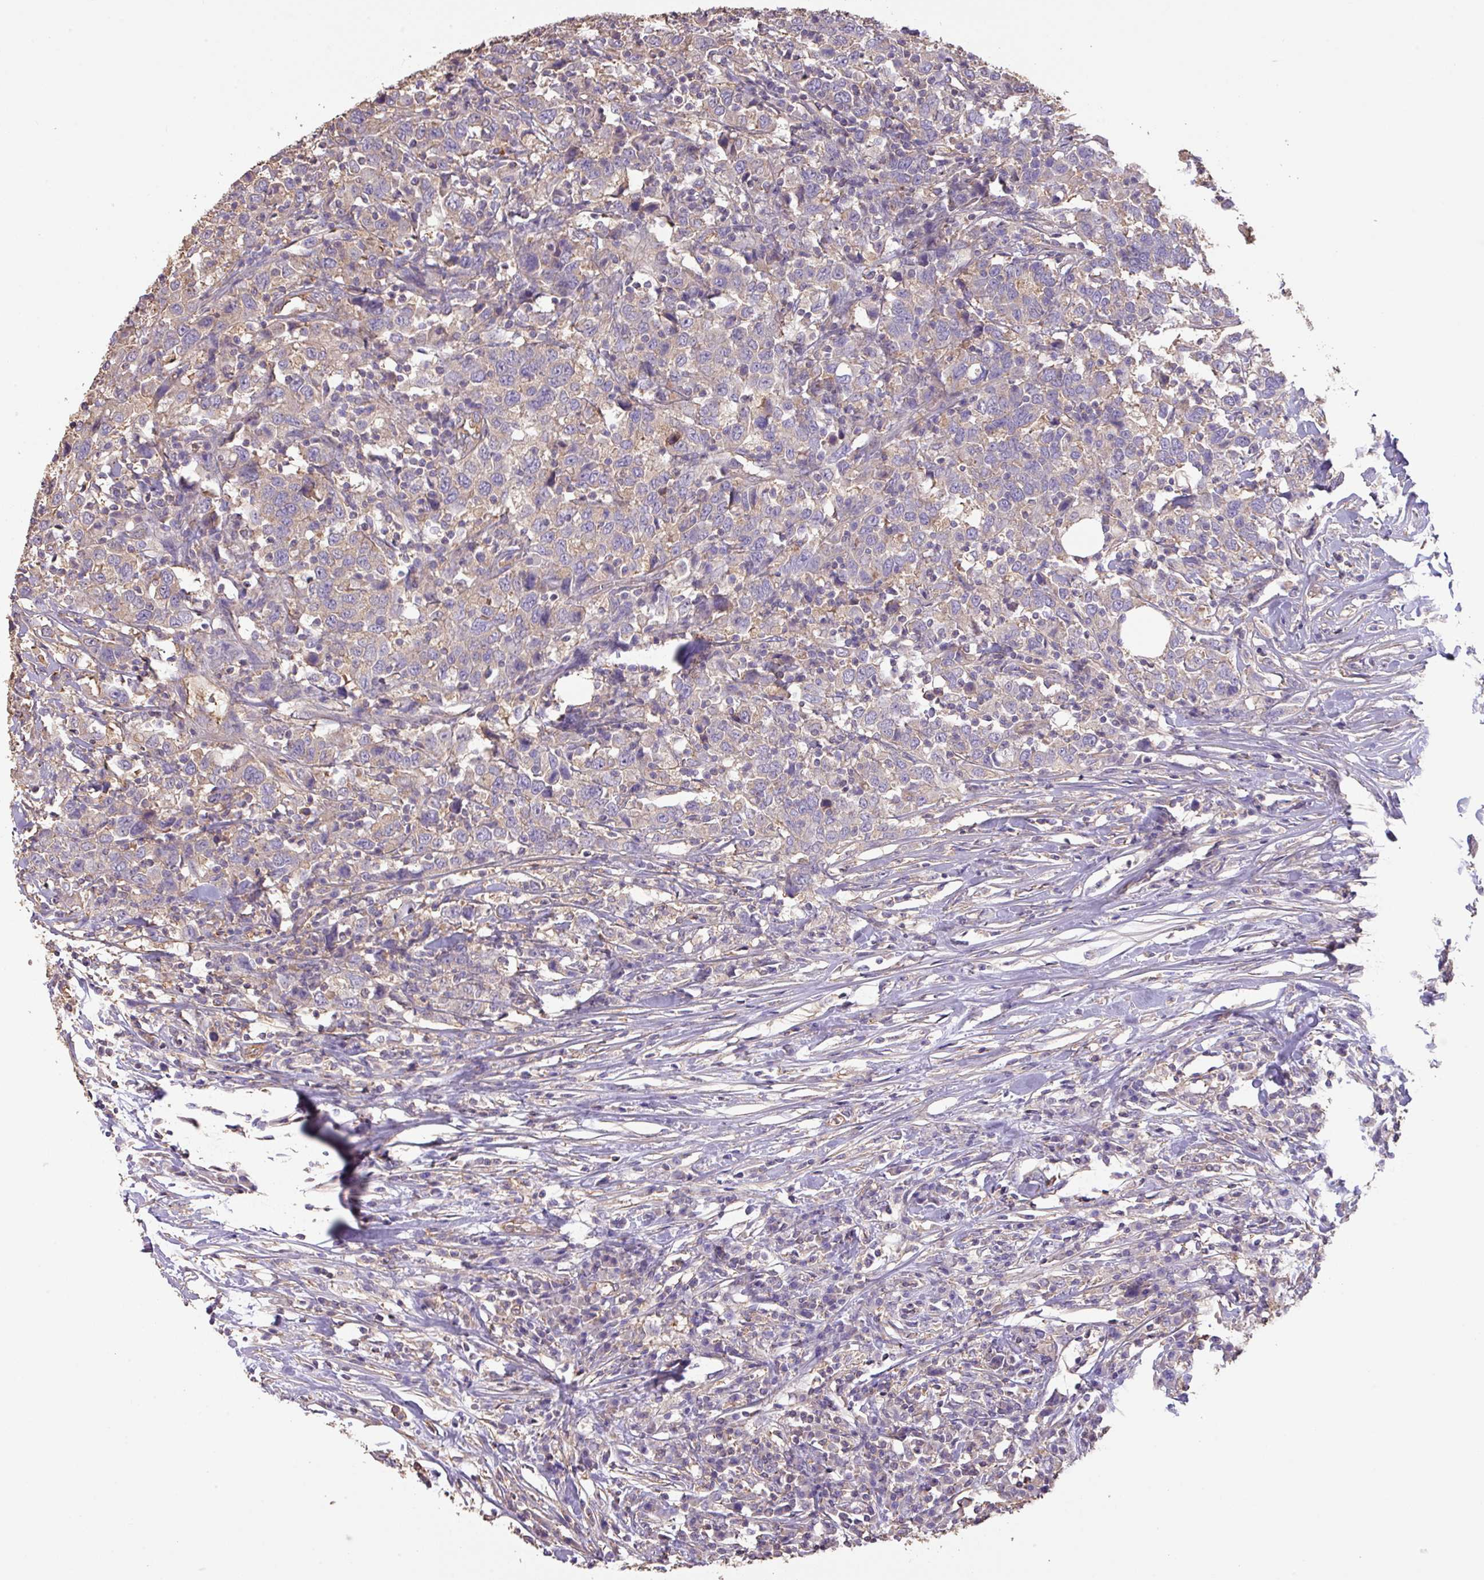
{"staining": {"intensity": "negative", "quantity": "none", "location": "none"}, "tissue": "urothelial cancer", "cell_type": "Tumor cells", "image_type": "cancer", "snomed": [{"axis": "morphology", "description": "Urothelial carcinoma, High grade"}, {"axis": "topography", "description": "Urinary bladder"}], "caption": "IHC micrograph of neoplastic tissue: human urothelial carcinoma (high-grade) stained with DAB (3,3'-diaminobenzidine) shows no significant protein expression in tumor cells.", "gene": "CALML4", "patient": {"sex": "male", "age": 61}}